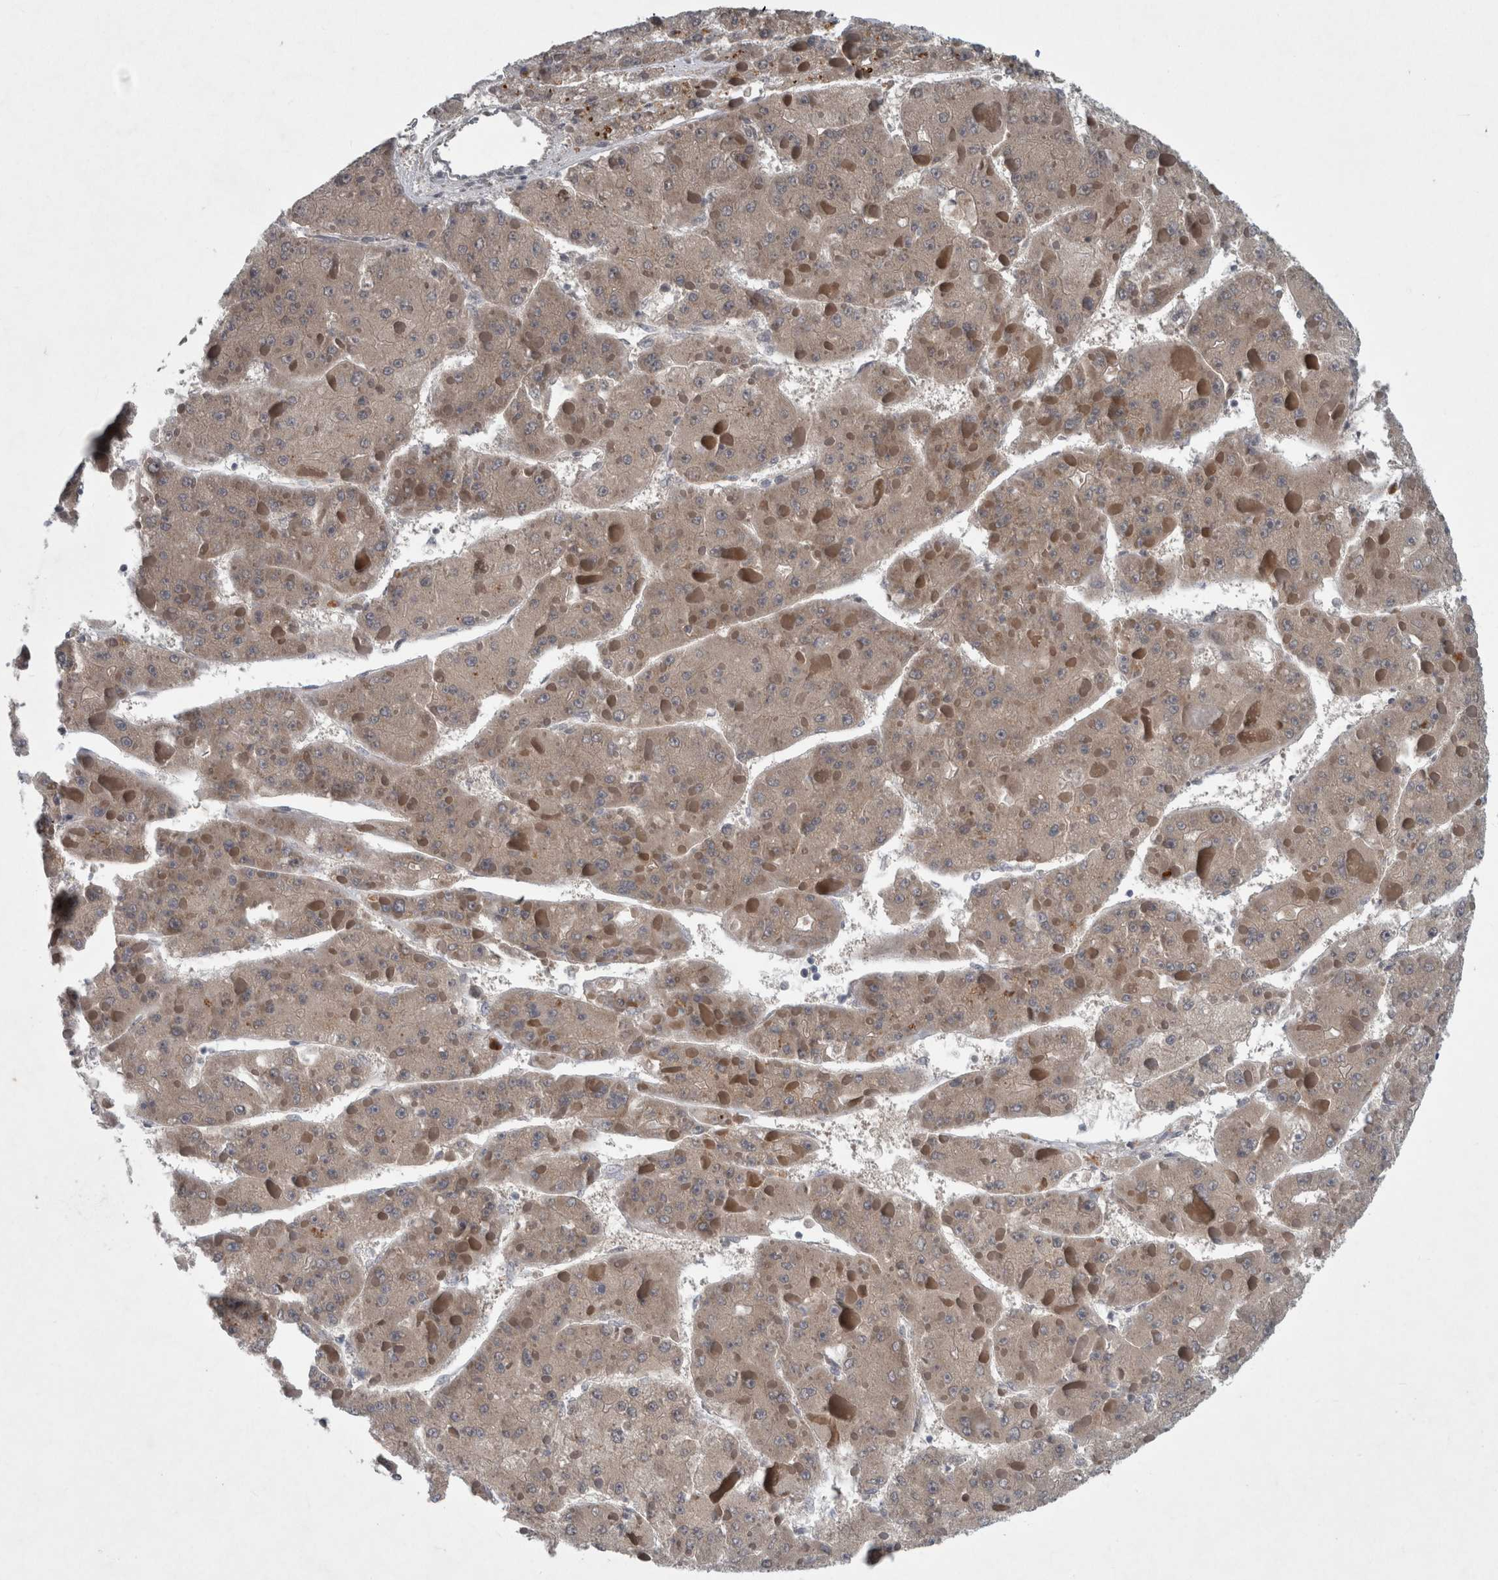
{"staining": {"intensity": "weak", "quantity": ">75%", "location": "cytoplasmic/membranous"}, "tissue": "liver cancer", "cell_type": "Tumor cells", "image_type": "cancer", "snomed": [{"axis": "morphology", "description": "Carcinoma, Hepatocellular, NOS"}, {"axis": "topography", "description": "Liver"}], "caption": "Protein expression analysis of liver cancer (hepatocellular carcinoma) exhibits weak cytoplasmic/membranous expression in approximately >75% of tumor cells. The staining was performed using DAB (3,3'-diaminobenzidine), with brown indicating positive protein expression. Nuclei are stained blue with hematoxylin.", "gene": "FAM83H", "patient": {"sex": "female", "age": 73}}